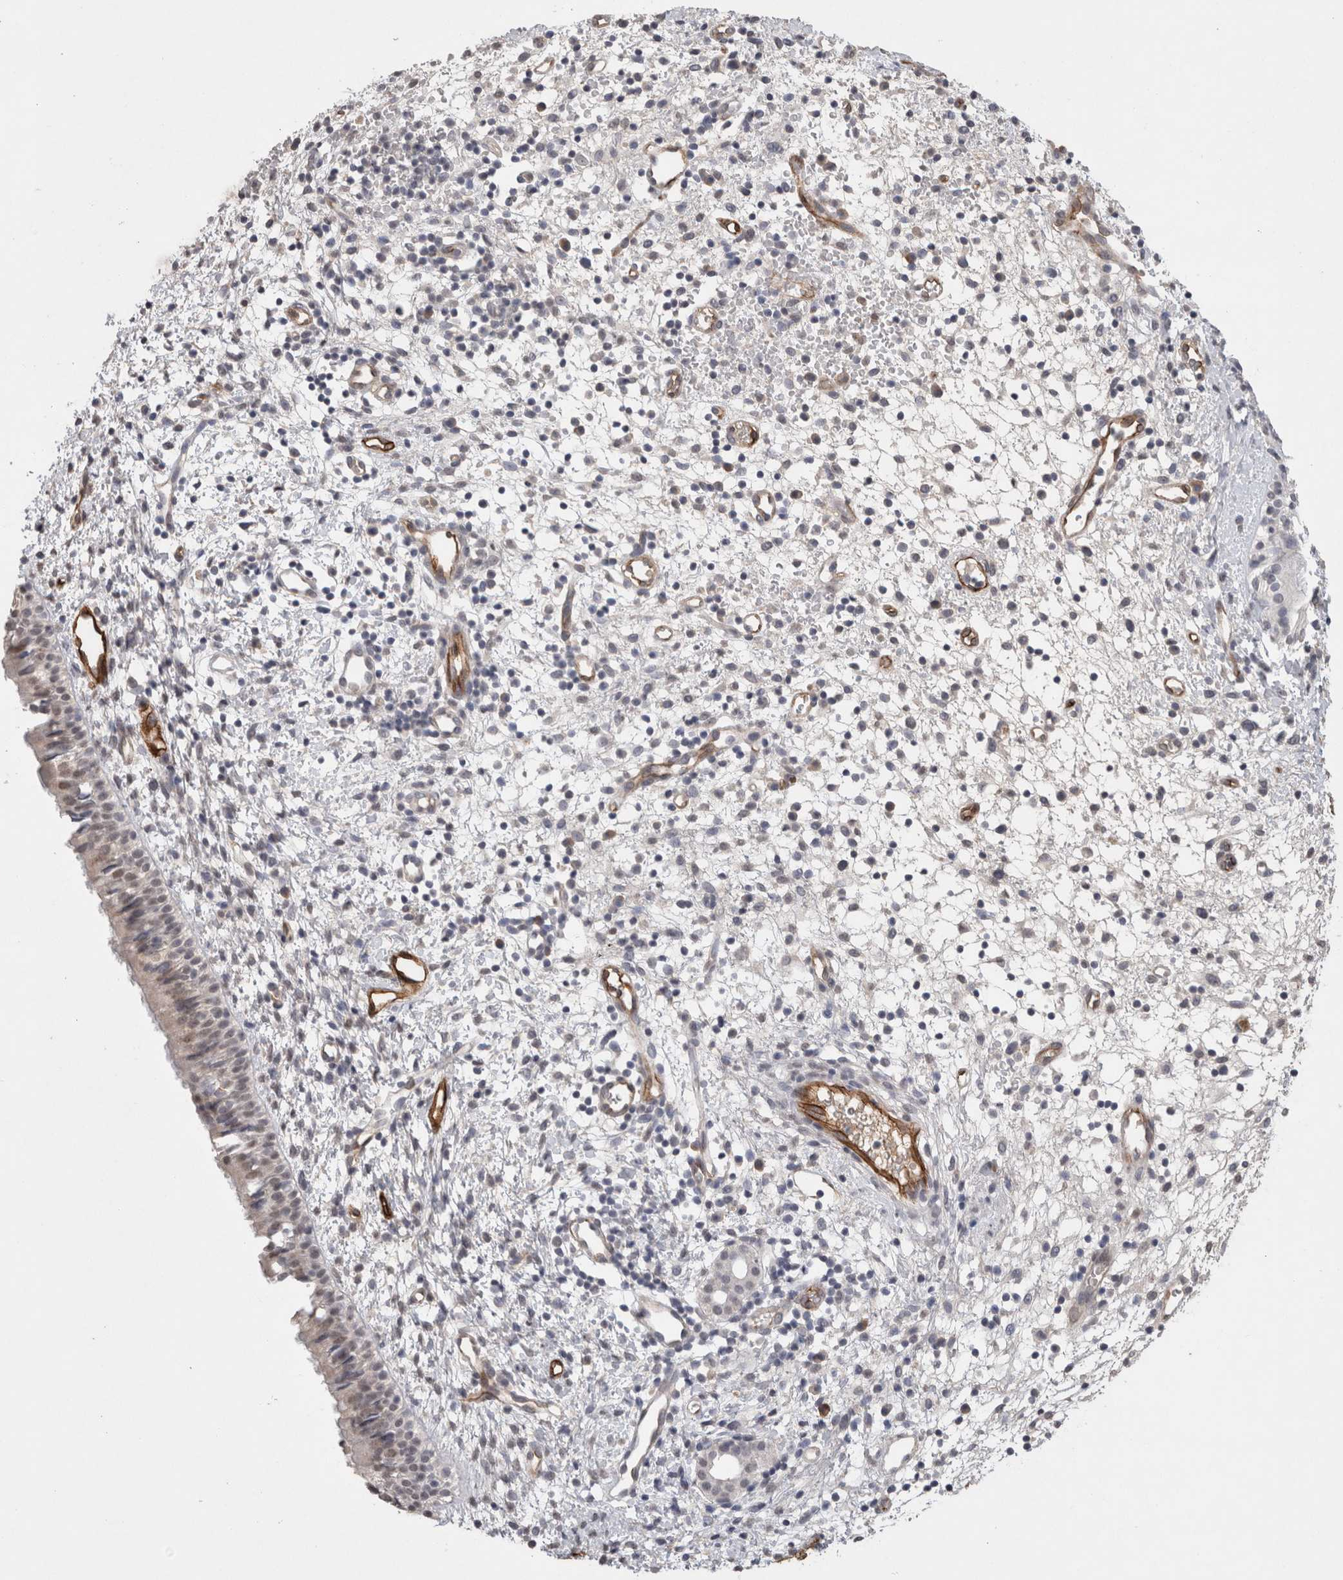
{"staining": {"intensity": "weak", "quantity": "25%-75%", "location": "cytoplasmic/membranous,nuclear"}, "tissue": "nasopharynx", "cell_type": "Respiratory epithelial cells", "image_type": "normal", "snomed": [{"axis": "morphology", "description": "Normal tissue, NOS"}, {"axis": "topography", "description": "Nasopharynx"}], "caption": "Immunohistochemistry (DAB (3,3'-diaminobenzidine)) staining of normal human nasopharynx reveals weak cytoplasmic/membranous,nuclear protein positivity in approximately 25%-75% of respiratory epithelial cells. Nuclei are stained in blue.", "gene": "CDH13", "patient": {"sex": "male", "age": 22}}